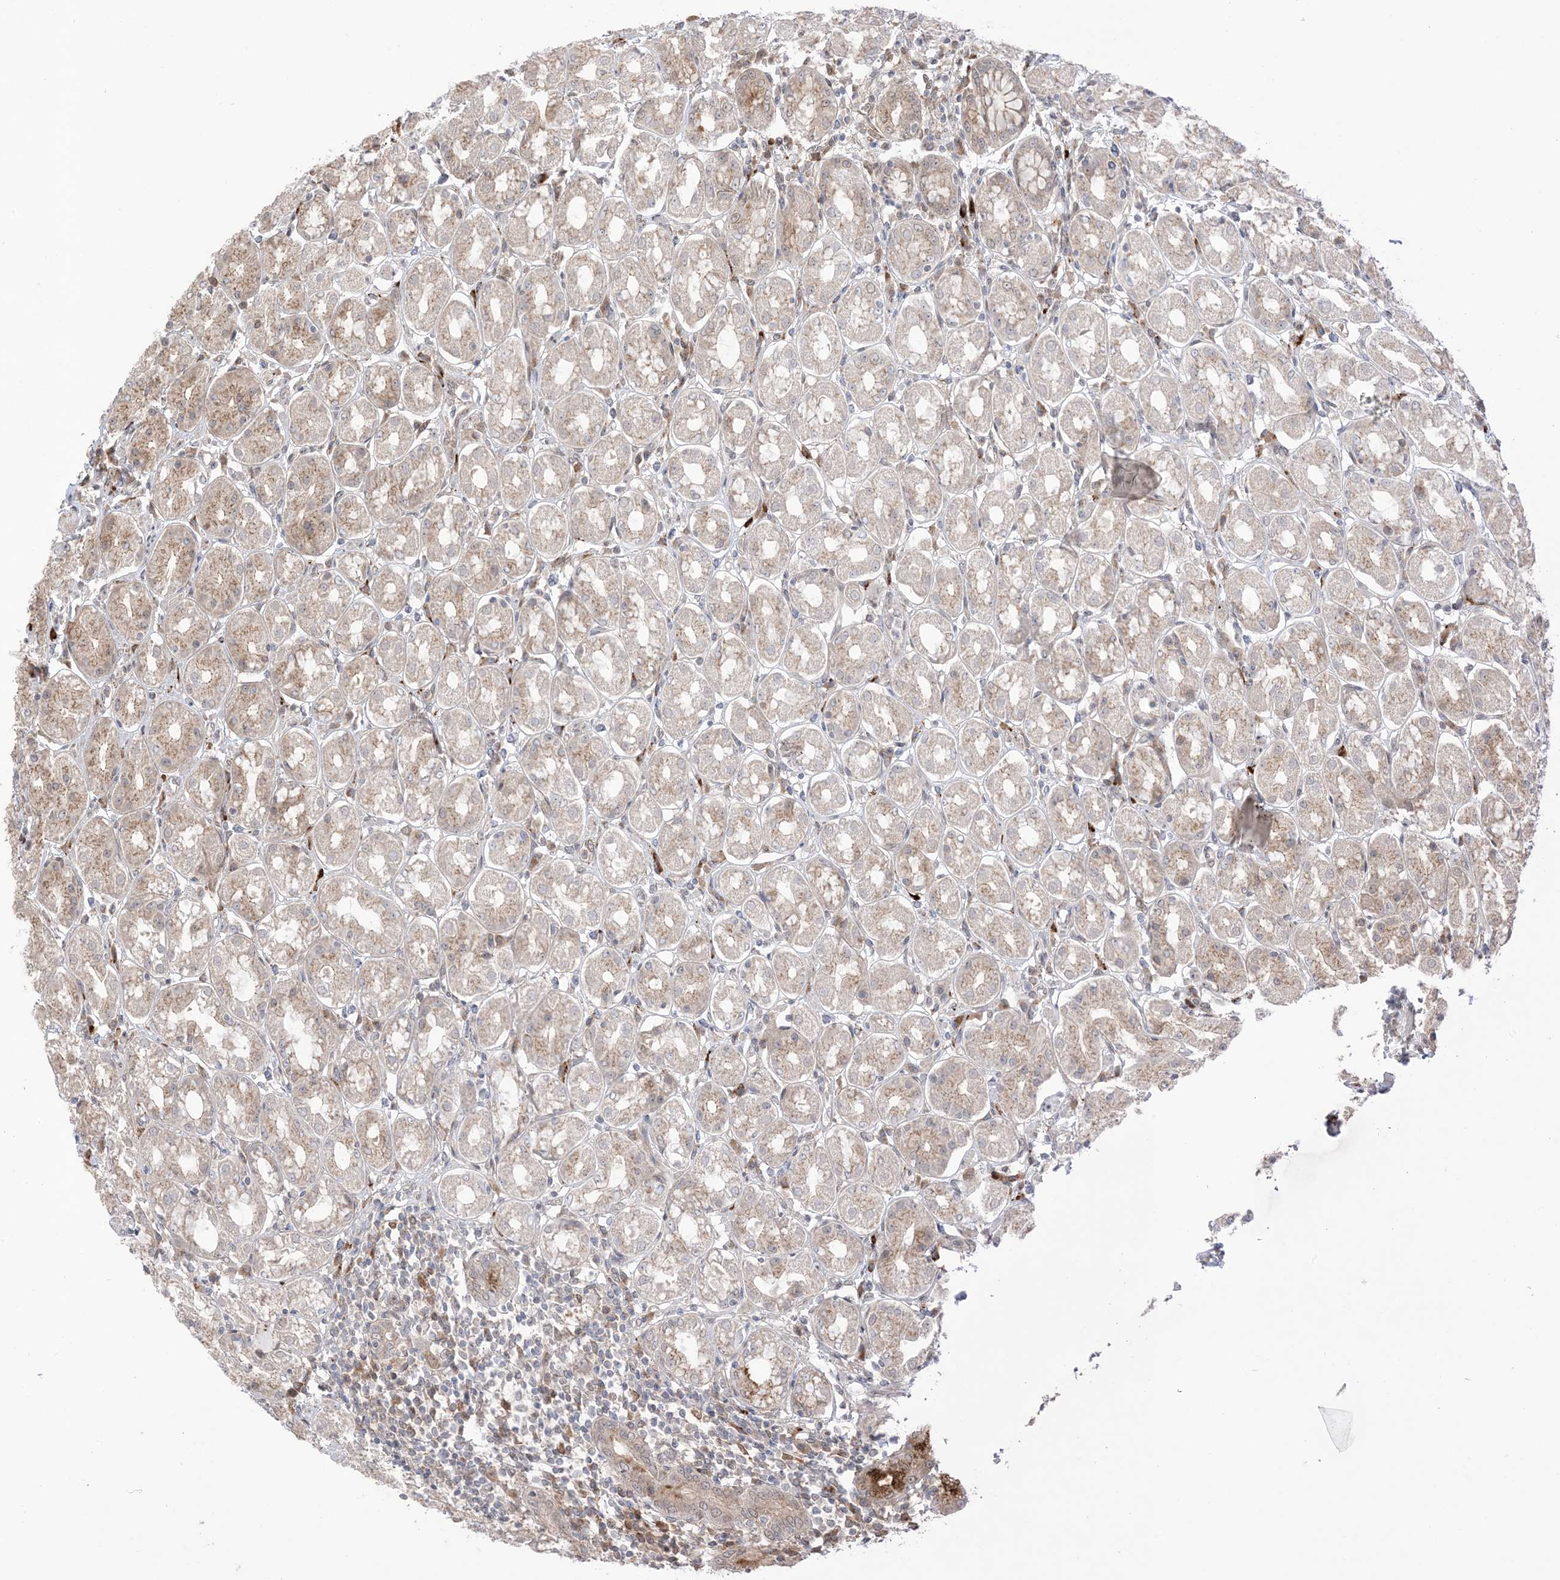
{"staining": {"intensity": "weak", "quantity": ">75%", "location": "cytoplasmic/membranous"}, "tissue": "stomach", "cell_type": "Glandular cells", "image_type": "normal", "snomed": [{"axis": "morphology", "description": "Normal tissue, NOS"}, {"axis": "topography", "description": "Stomach"}, {"axis": "topography", "description": "Stomach, lower"}], "caption": "Glandular cells show low levels of weak cytoplasmic/membranous positivity in approximately >75% of cells in normal stomach.", "gene": "UBE2E2", "patient": {"sex": "female", "age": 56}}